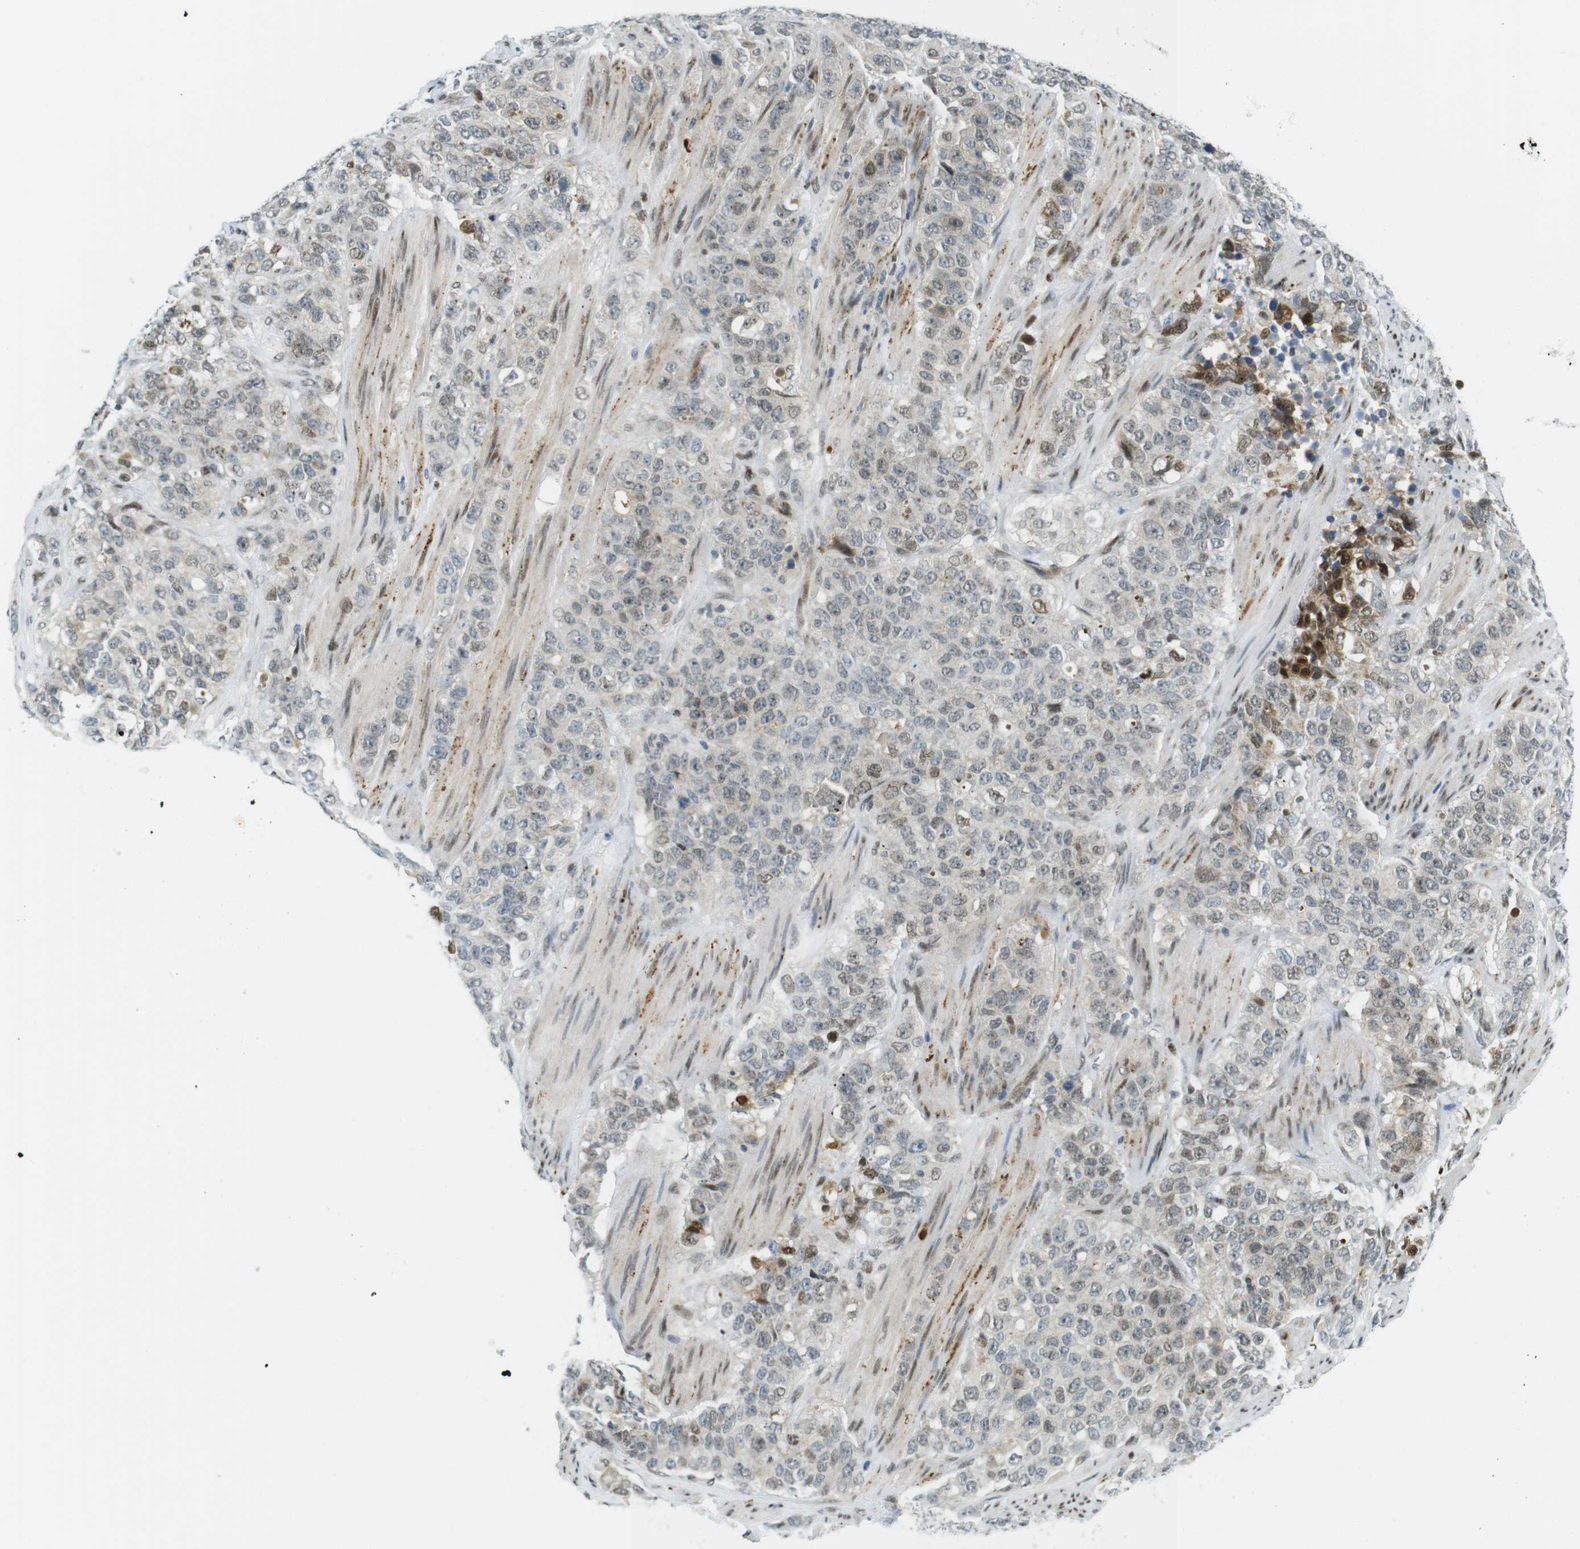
{"staining": {"intensity": "moderate", "quantity": "25%-75%", "location": "nuclear"}, "tissue": "stomach cancer", "cell_type": "Tumor cells", "image_type": "cancer", "snomed": [{"axis": "morphology", "description": "Adenocarcinoma, NOS"}, {"axis": "topography", "description": "Stomach"}], "caption": "Tumor cells show medium levels of moderate nuclear expression in about 25%-75% of cells in stomach cancer.", "gene": "UBB", "patient": {"sex": "male", "age": 48}}